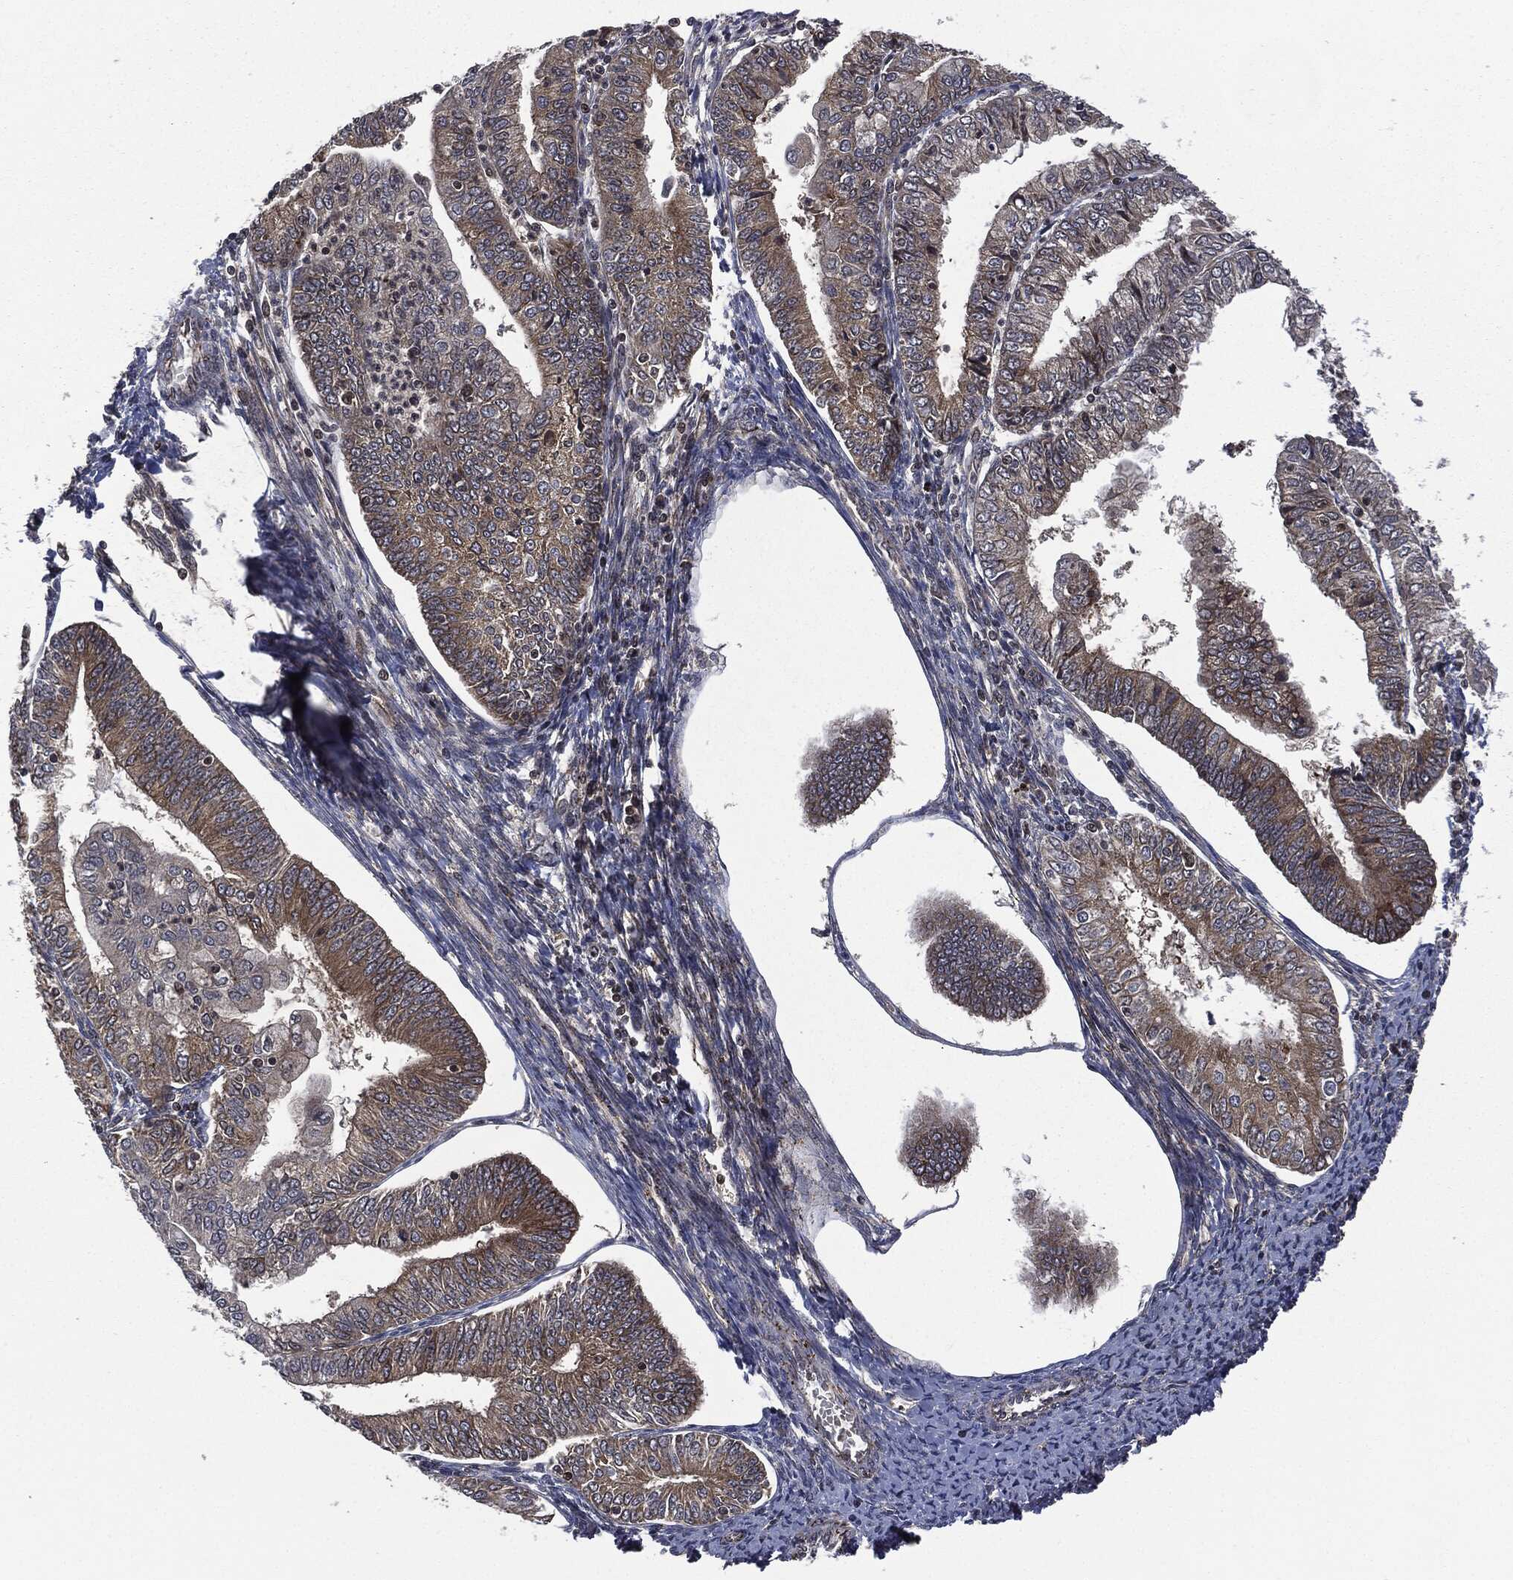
{"staining": {"intensity": "moderate", "quantity": "25%-75%", "location": "cytoplasmic/membranous"}, "tissue": "endometrial cancer", "cell_type": "Tumor cells", "image_type": "cancer", "snomed": [{"axis": "morphology", "description": "Adenocarcinoma, NOS"}, {"axis": "topography", "description": "Endometrium"}], "caption": "Human adenocarcinoma (endometrial) stained with a brown dye reveals moderate cytoplasmic/membranous positive staining in about 25%-75% of tumor cells.", "gene": "HRAS", "patient": {"sex": "female", "age": 56}}